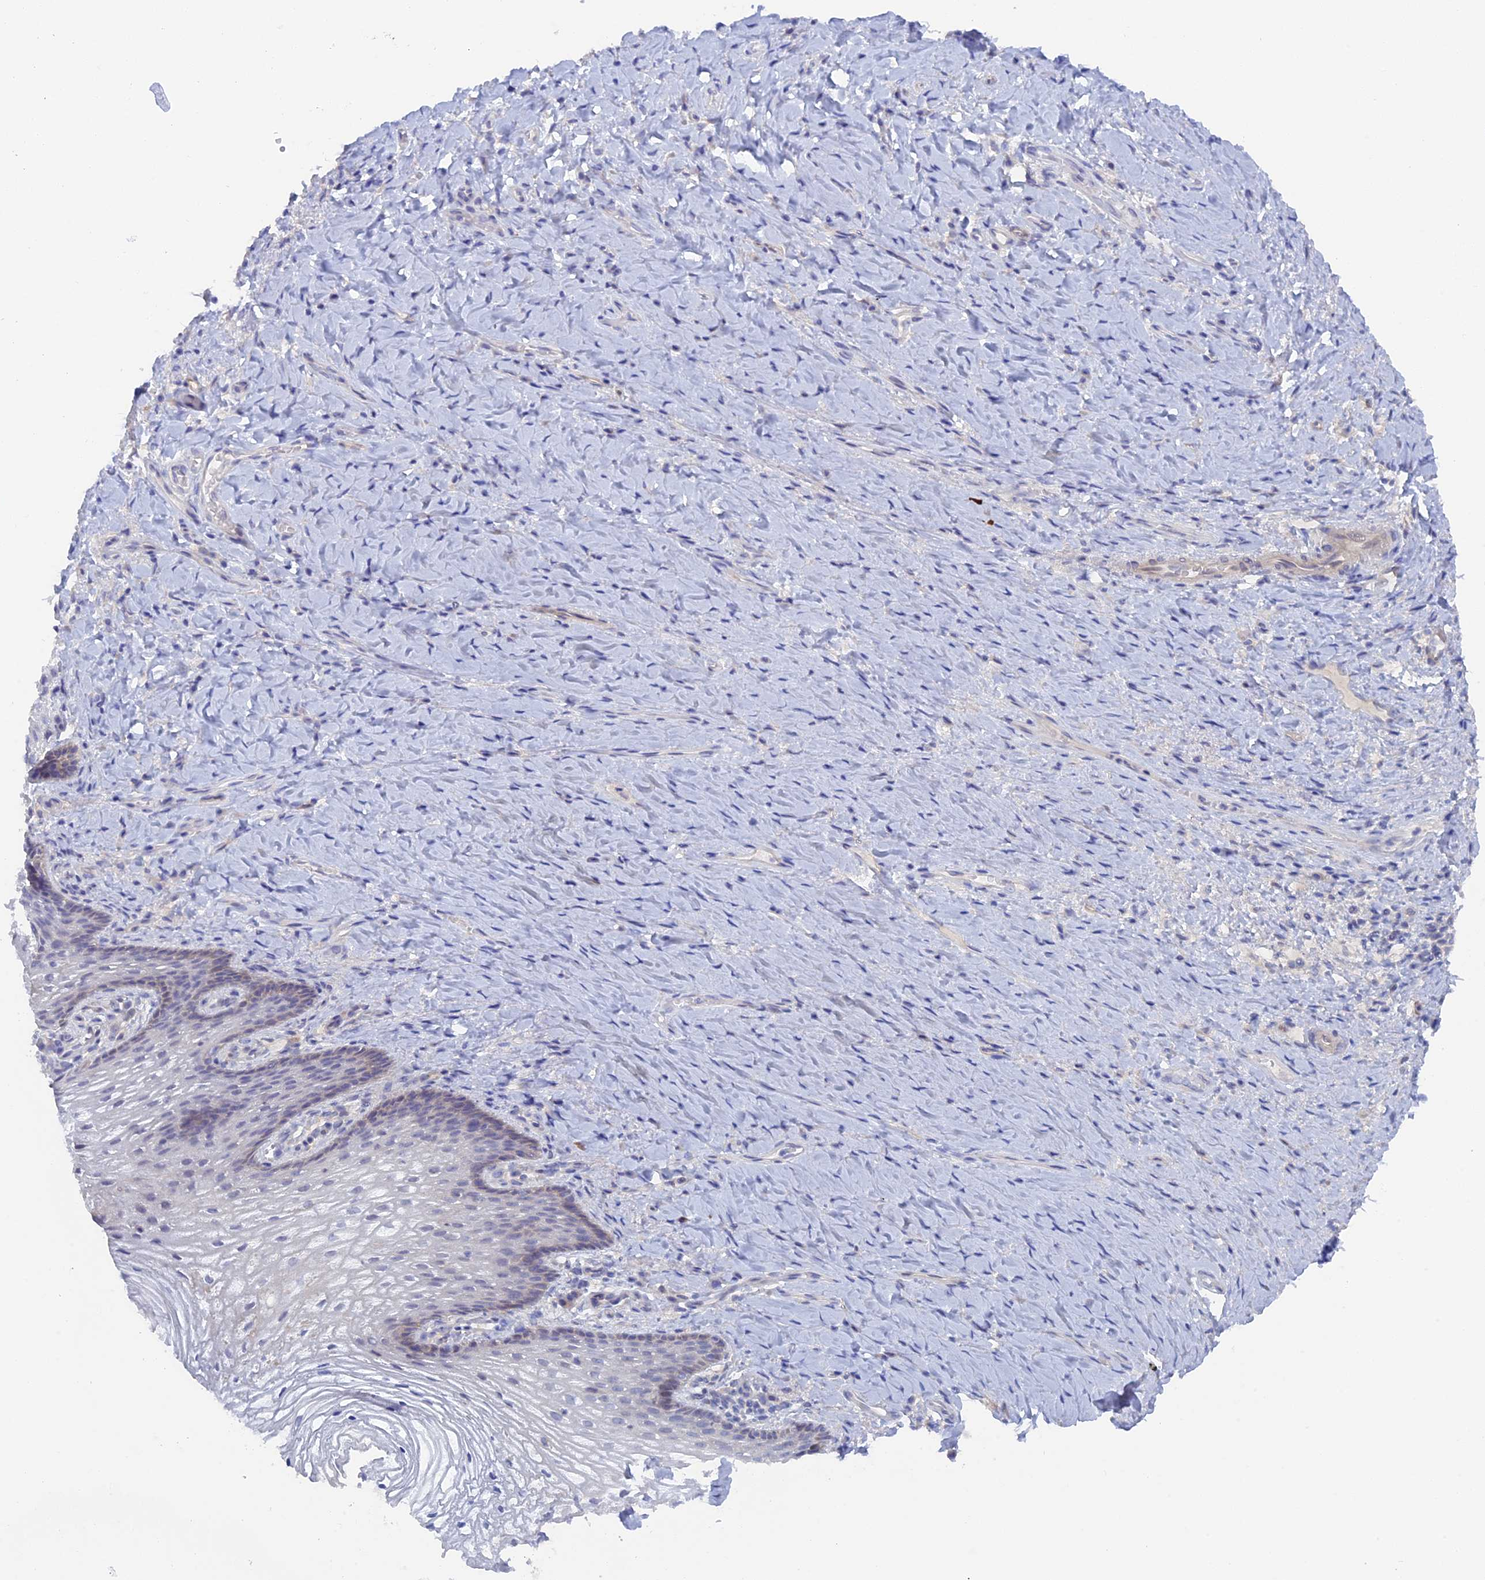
{"staining": {"intensity": "moderate", "quantity": "<25%", "location": "cytoplasmic/membranous"}, "tissue": "vagina", "cell_type": "Squamous epithelial cells", "image_type": "normal", "snomed": [{"axis": "morphology", "description": "Normal tissue, NOS"}, {"axis": "topography", "description": "Vagina"}], "caption": "Immunohistochemistry micrograph of unremarkable vagina: vagina stained using IHC displays low levels of moderate protein expression localized specifically in the cytoplasmic/membranous of squamous epithelial cells, appearing as a cytoplasmic/membranous brown color.", "gene": "DACT3", "patient": {"sex": "female", "age": 60}}